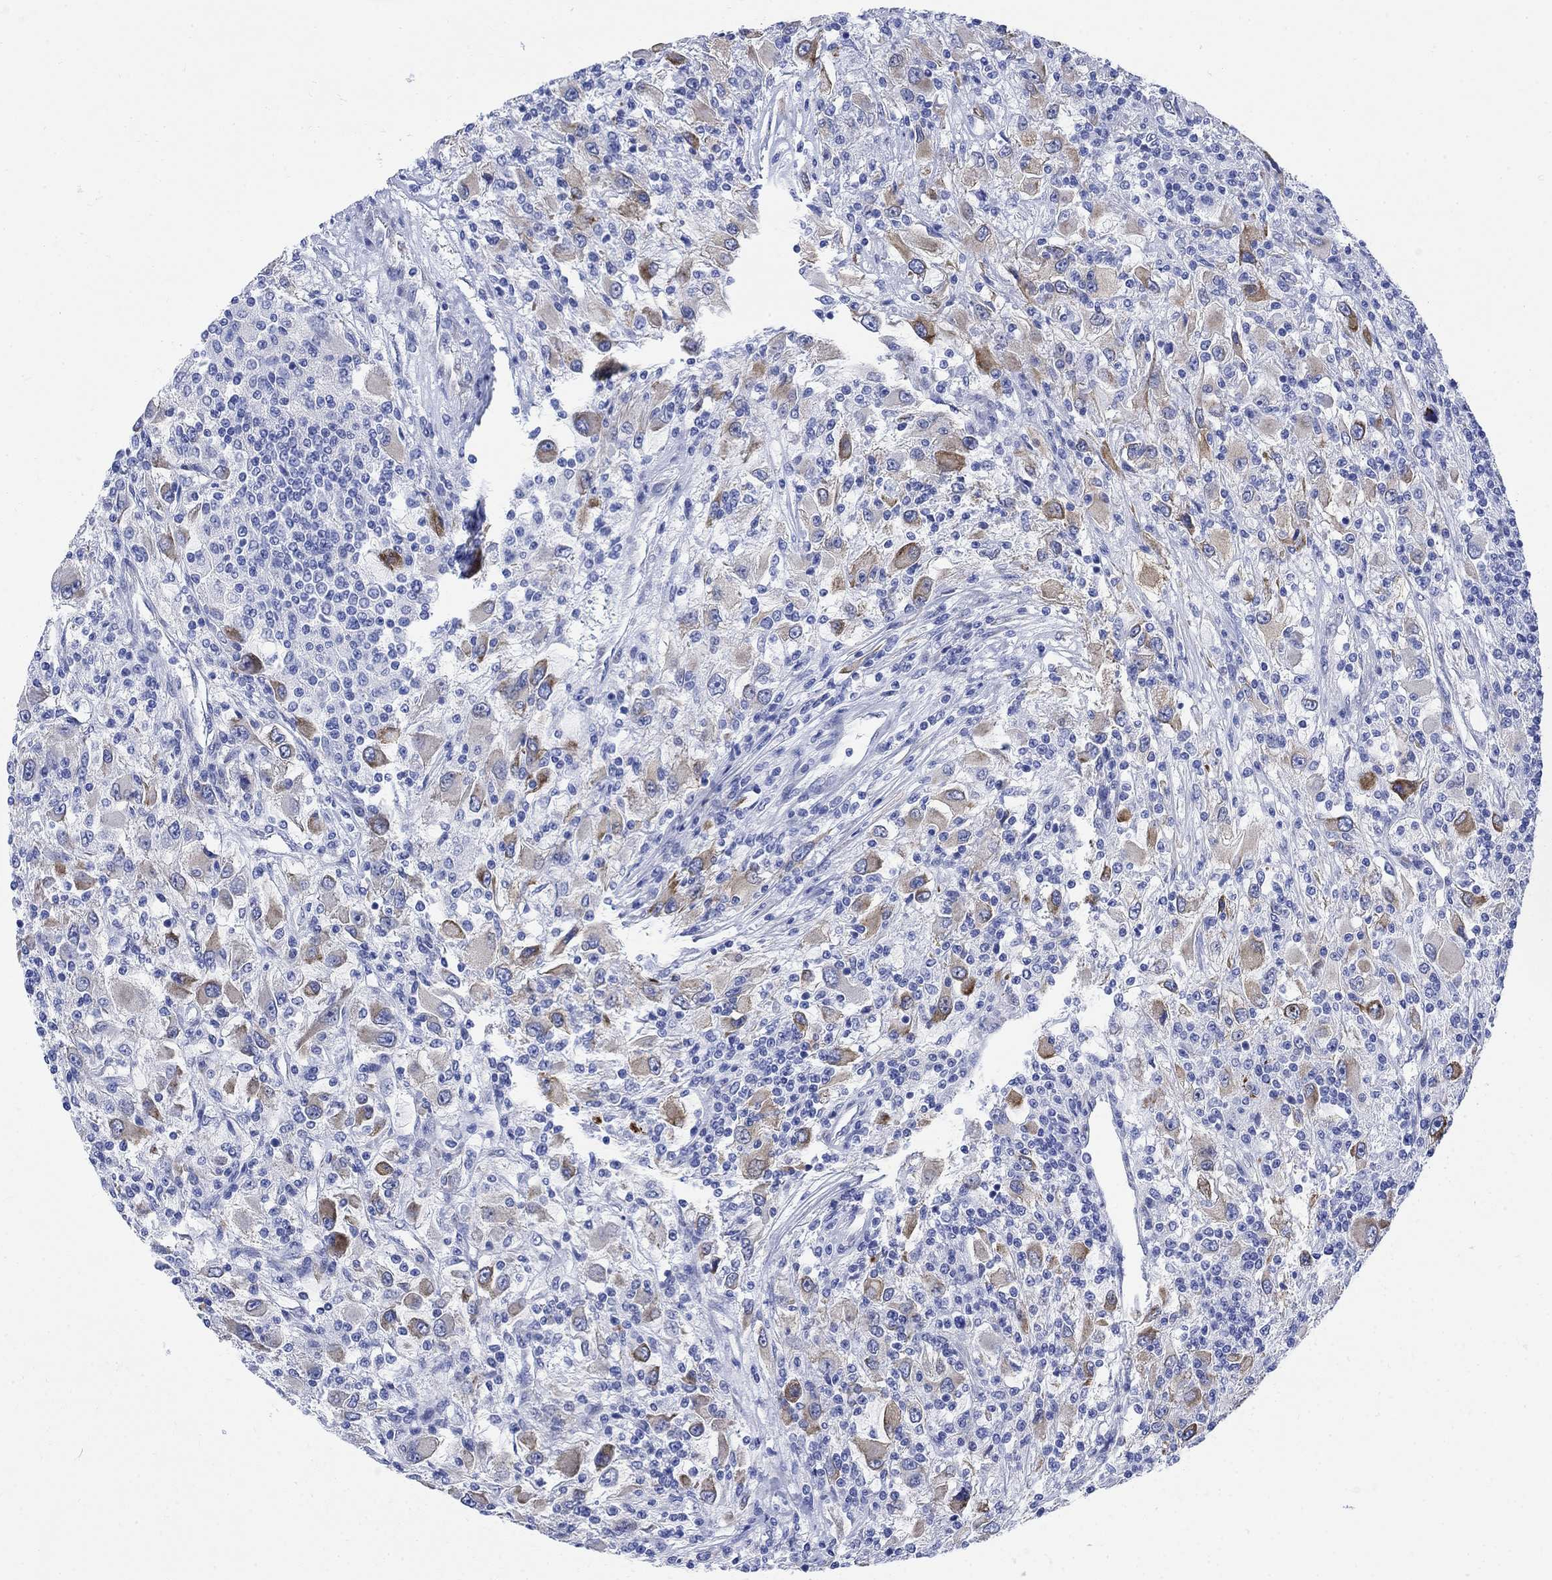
{"staining": {"intensity": "moderate", "quantity": "<25%", "location": "cytoplasmic/membranous"}, "tissue": "renal cancer", "cell_type": "Tumor cells", "image_type": "cancer", "snomed": [{"axis": "morphology", "description": "Adenocarcinoma, NOS"}, {"axis": "topography", "description": "Kidney"}], "caption": "Approximately <25% of tumor cells in human renal cancer (adenocarcinoma) exhibit moderate cytoplasmic/membranous protein positivity as visualized by brown immunohistochemical staining.", "gene": "MYL1", "patient": {"sex": "female", "age": 67}}